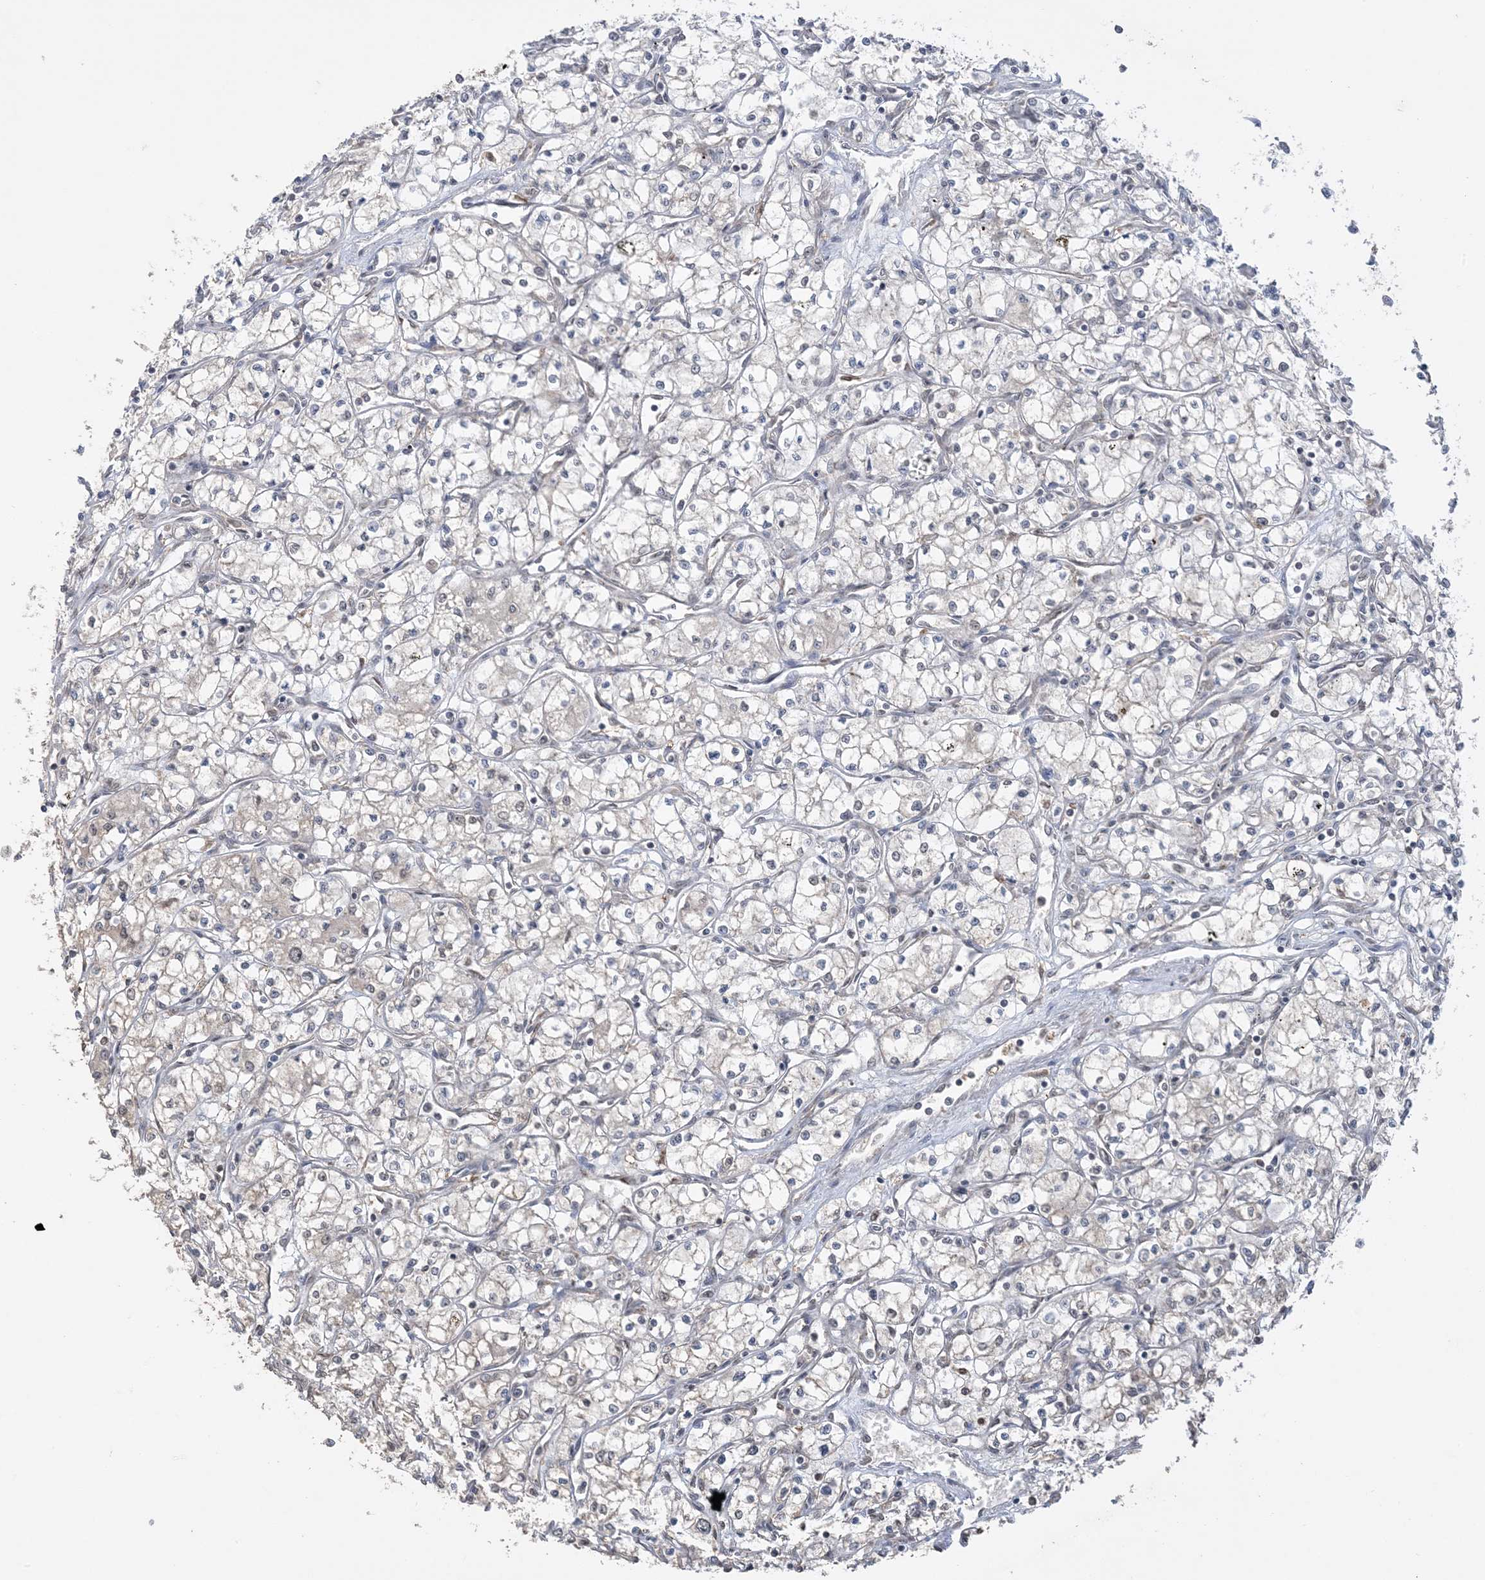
{"staining": {"intensity": "negative", "quantity": "none", "location": "none"}, "tissue": "renal cancer", "cell_type": "Tumor cells", "image_type": "cancer", "snomed": [{"axis": "morphology", "description": "Adenocarcinoma, NOS"}, {"axis": "topography", "description": "Kidney"}], "caption": "Human renal cancer (adenocarcinoma) stained for a protein using immunohistochemistry (IHC) shows no staining in tumor cells.", "gene": "XRN1", "patient": {"sex": "male", "age": 59}}